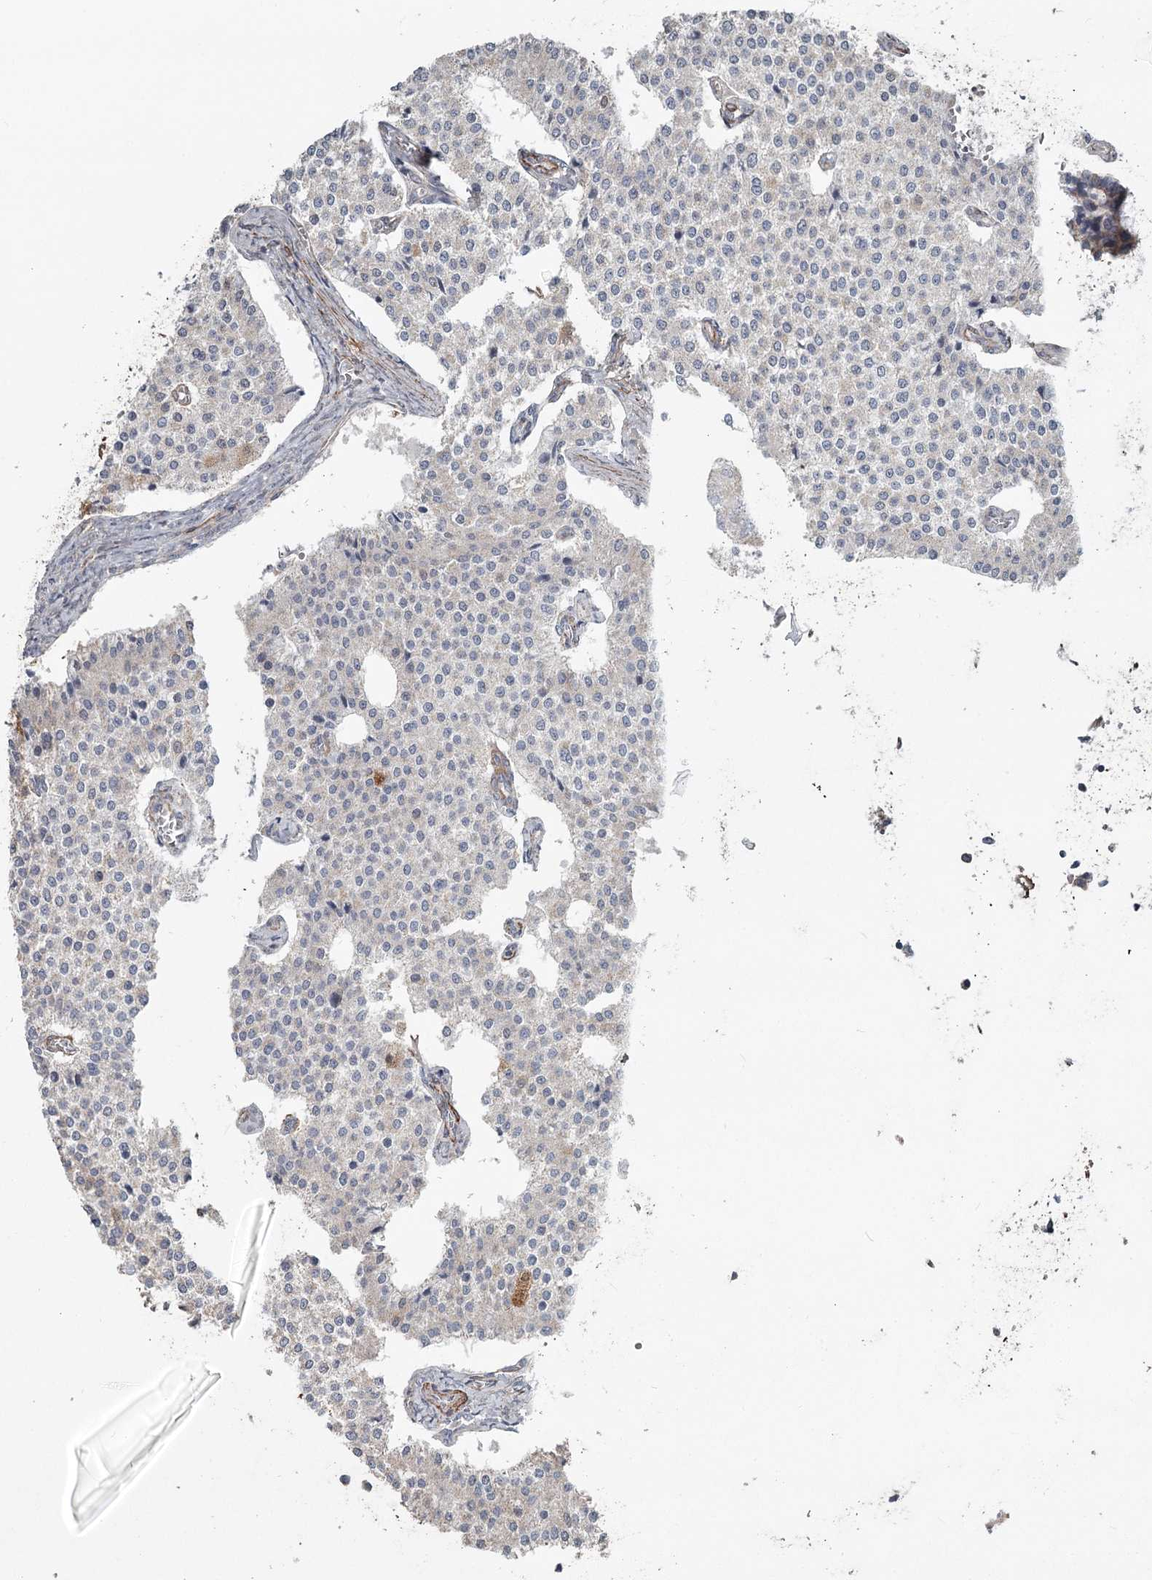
{"staining": {"intensity": "weak", "quantity": "25%-75%", "location": "cytoplasmic/membranous"}, "tissue": "carcinoid", "cell_type": "Tumor cells", "image_type": "cancer", "snomed": [{"axis": "morphology", "description": "Carcinoid, malignant, NOS"}, {"axis": "topography", "description": "Colon"}], "caption": "Immunohistochemistry photomicrograph of human carcinoid stained for a protein (brown), which exhibits low levels of weak cytoplasmic/membranous positivity in about 25%-75% of tumor cells.", "gene": "DHRS9", "patient": {"sex": "female", "age": 52}}